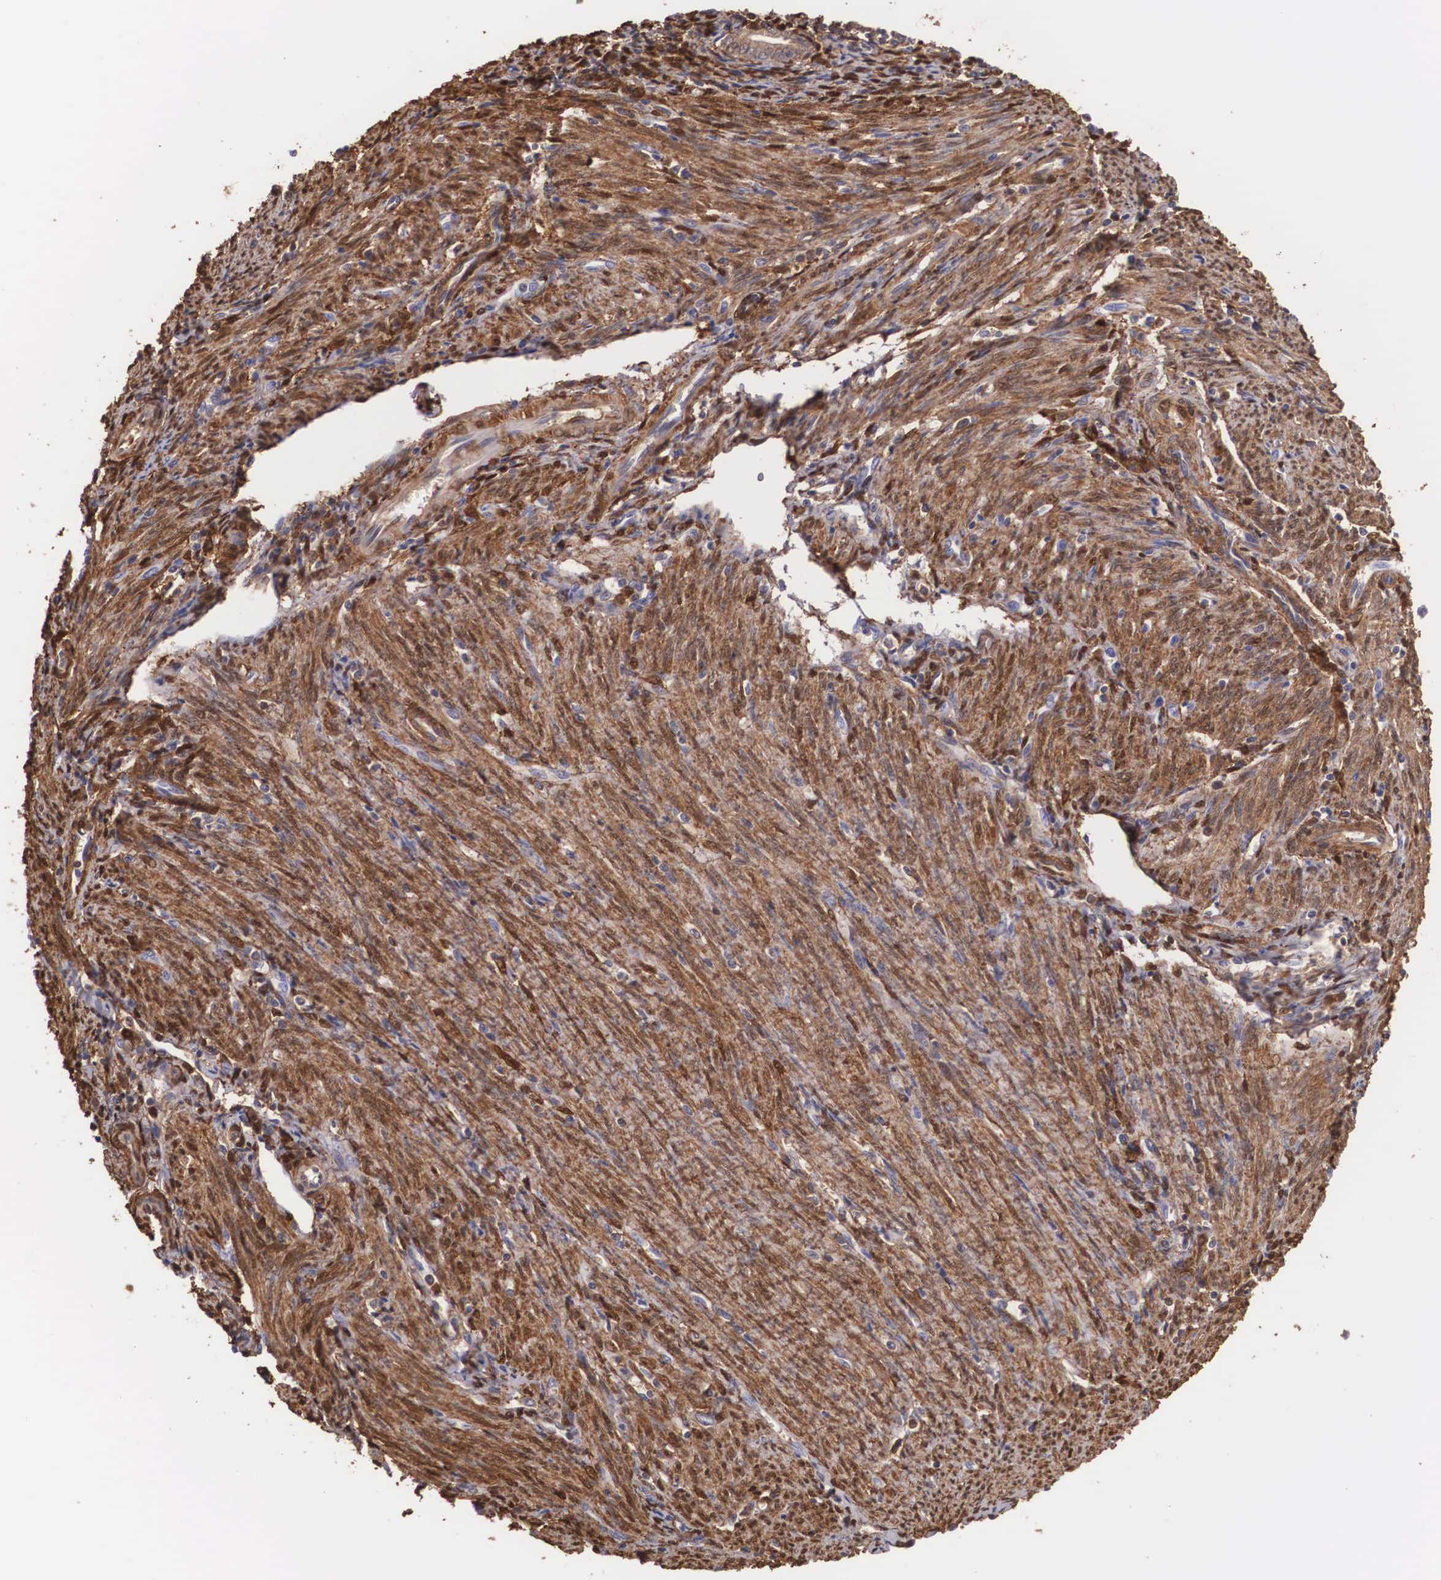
{"staining": {"intensity": "weak", "quantity": "<25%", "location": "cytoplasmic/membranous"}, "tissue": "endometrial cancer", "cell_type": "Tumor cells", "image_type": "cancer", "snomed": [{"axis": "morphology", "description": "Adenocarcinoma, NOS"}, {"axis": "topography", "description": "Endometrium"}], "caption": "DAB immunohistochemical staining of endometrial cancer displays no significant staining in tumor cells.", "gene": "LGALS1", "patient": {"sex": "female", "age": 75}}